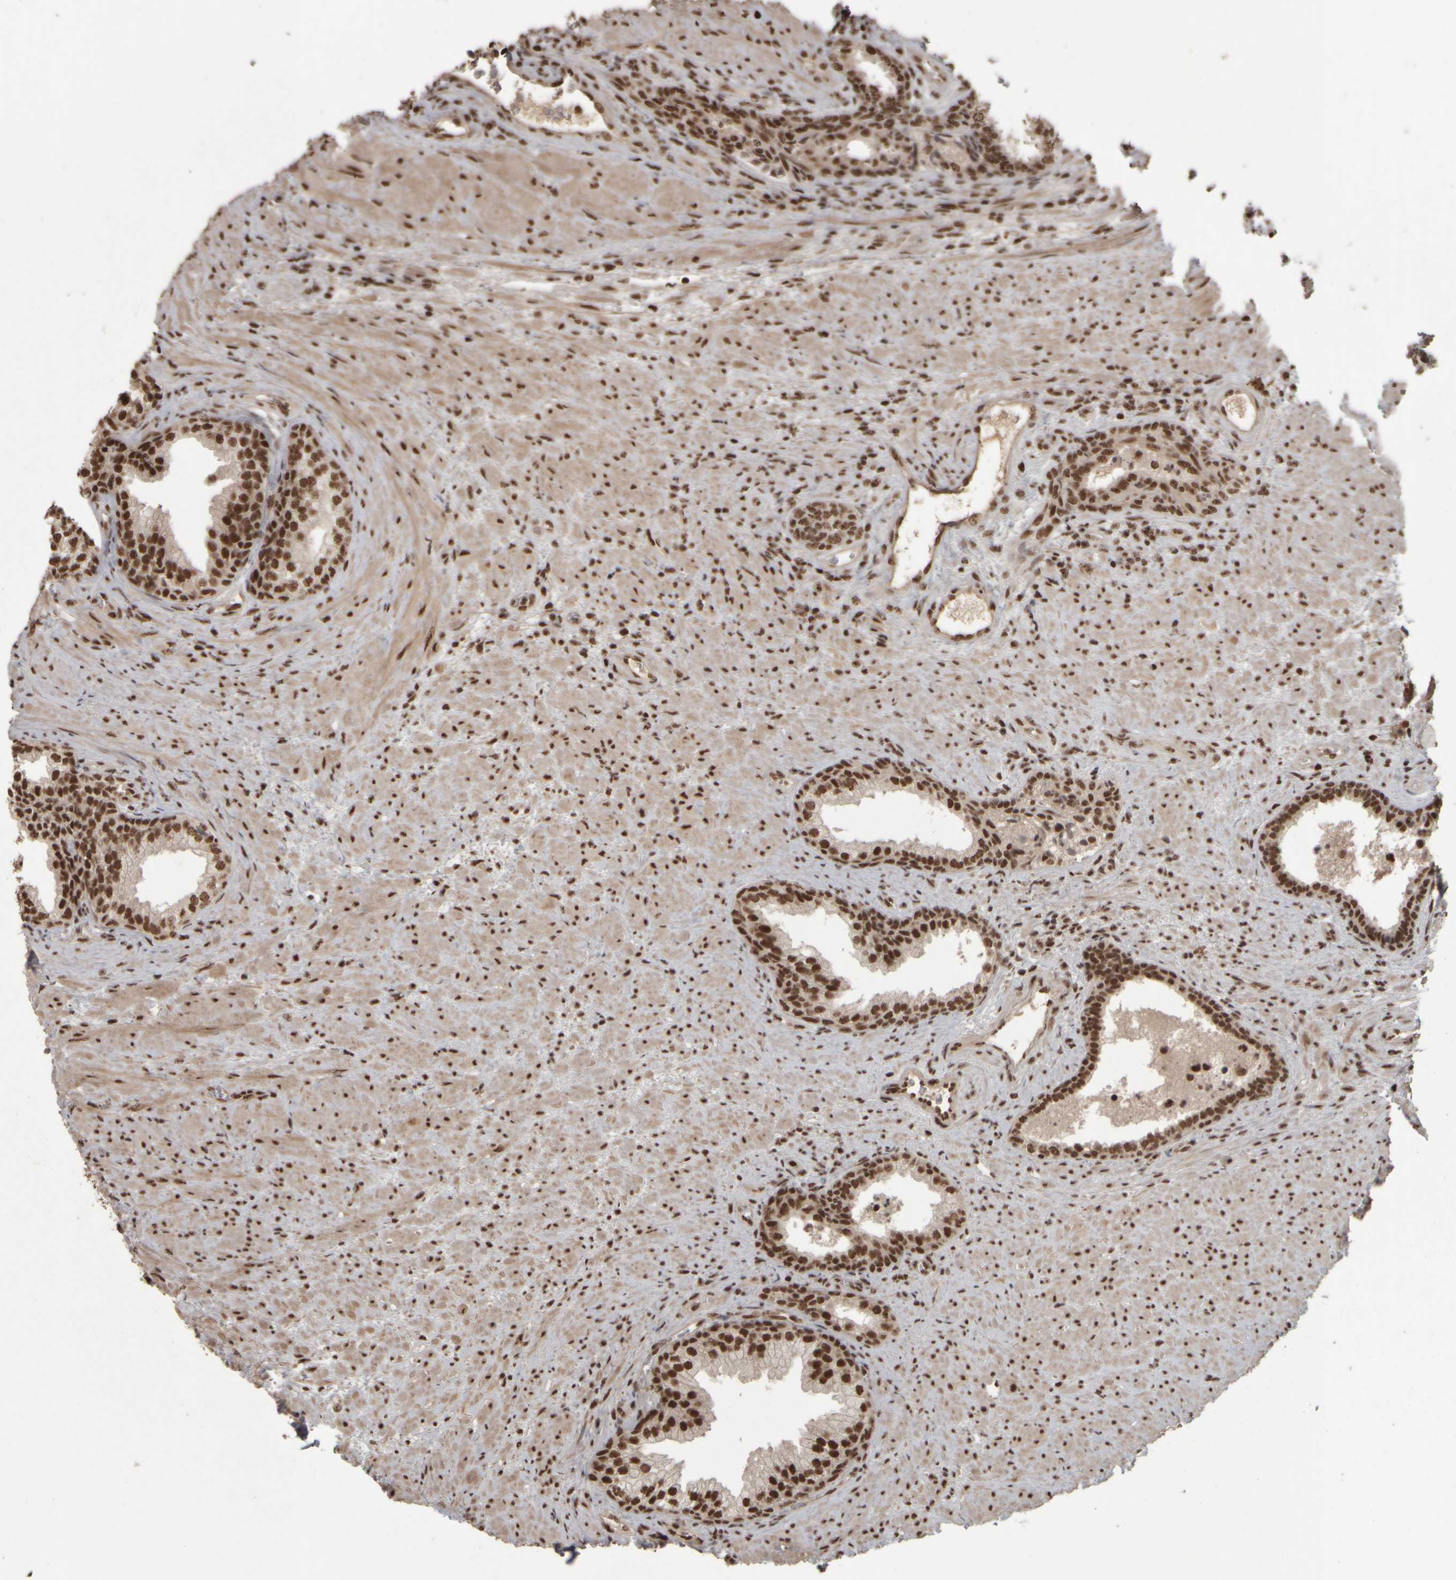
{"staining": {"intensity": "strong", "quantity": ">75%", "location": "nuclear"}, "tissue": "prostate", "cell_type": "Glandular cells", "image_type": "normal", "snomed": [{"axis": "morphology", "description": "Normal tissue, NOS"}, {"axis": "topography", "description": "Prostate"}], "caption": "Immunohistochemistry (DAB) staining of unremarkable prostate exhibits strong nuclear protein staining in approximately >75% of glandular cells. (IHC, brightfield microscopy, high magnification).", "gene": "ZFHX4", "patient": {"sex": "male", "age": 76}}